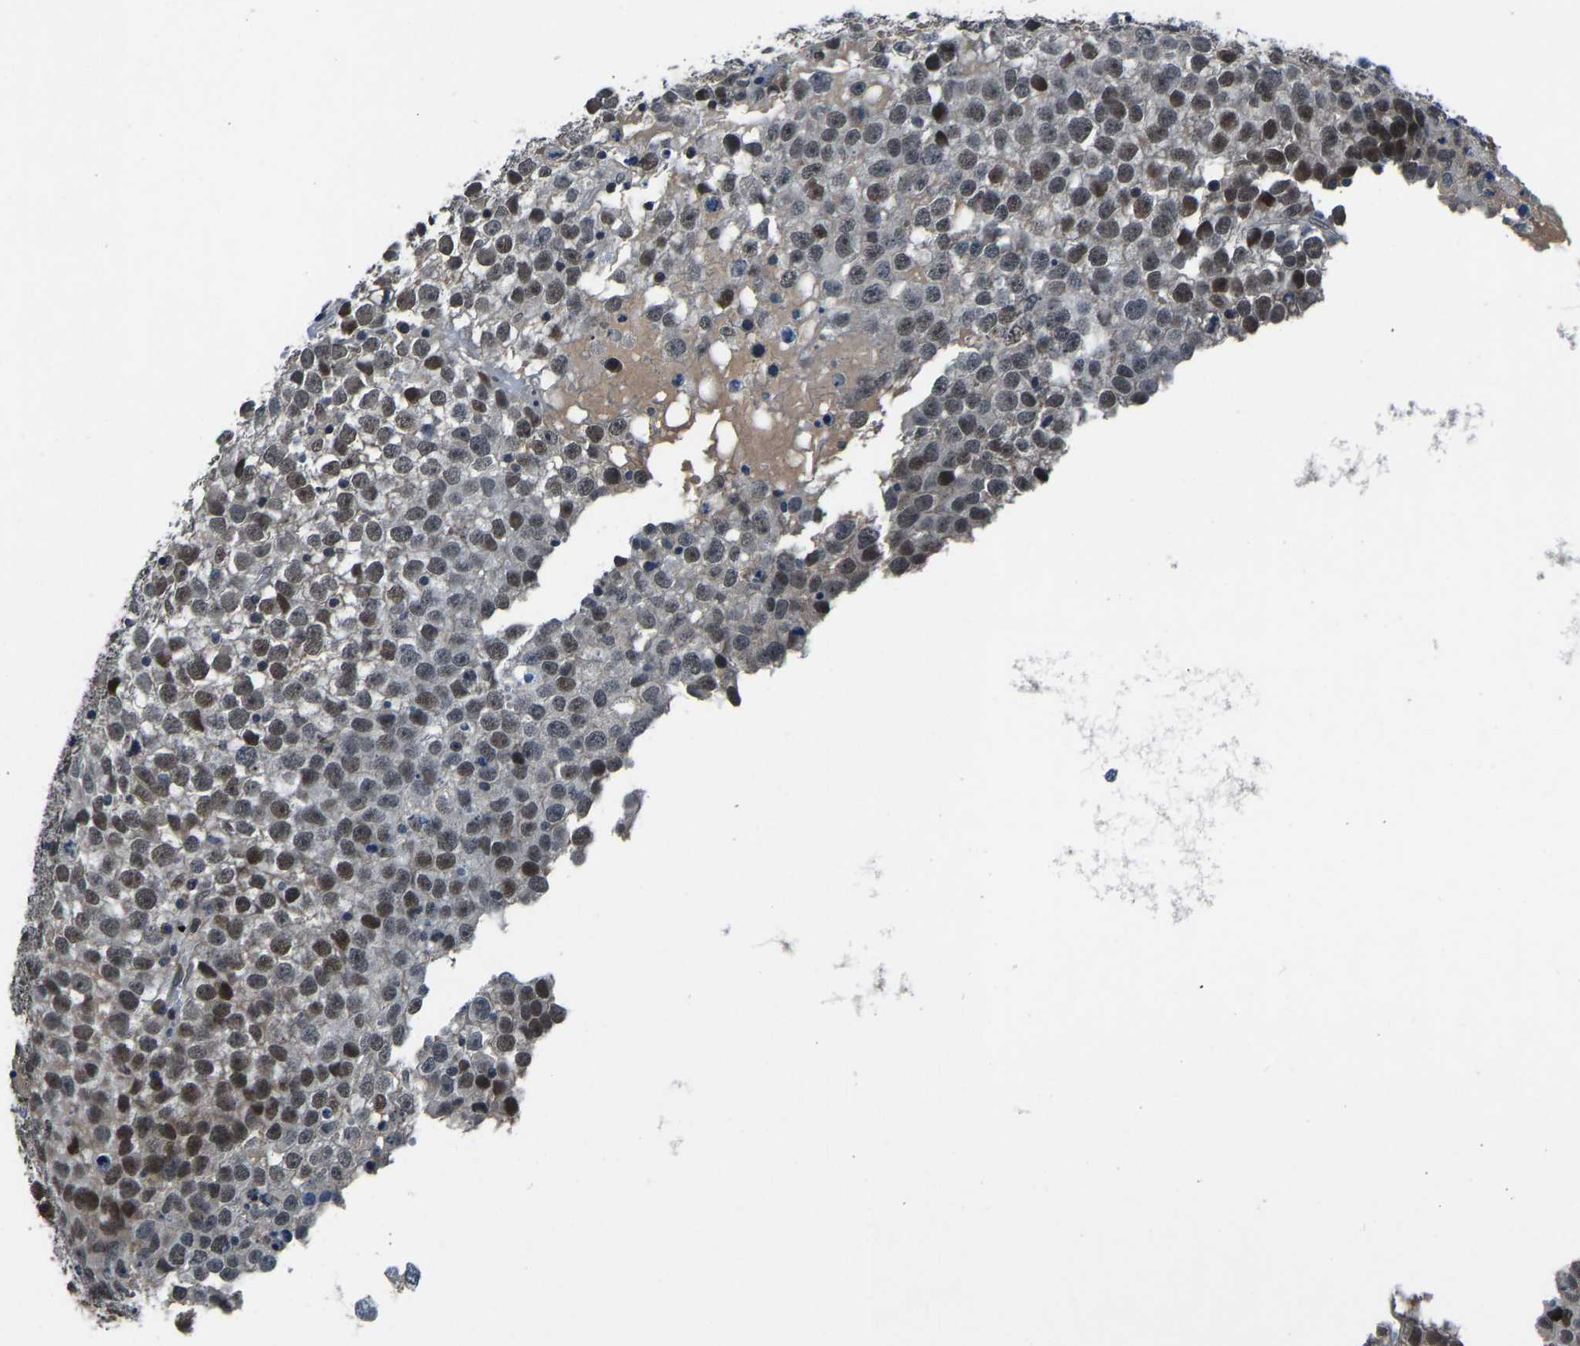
{"staining": {"intensity": "moderate", "quantity": ">75%", "location": "nuclear"}, "tissue": "testis cancer", "cell_type": "Tumor cells", "image_type": "cancer", "snomed": [{"axis": "morphology", "description": "Seminoma, NOS"}, {"axis": "topography", "description": "Testis"}], "caption": "A brown stain shows moderate nuclear staining of a protein in human testis cancer tumor cells.", "gene": "RLIM", "patient": {"sex": "male", "age": 65}}